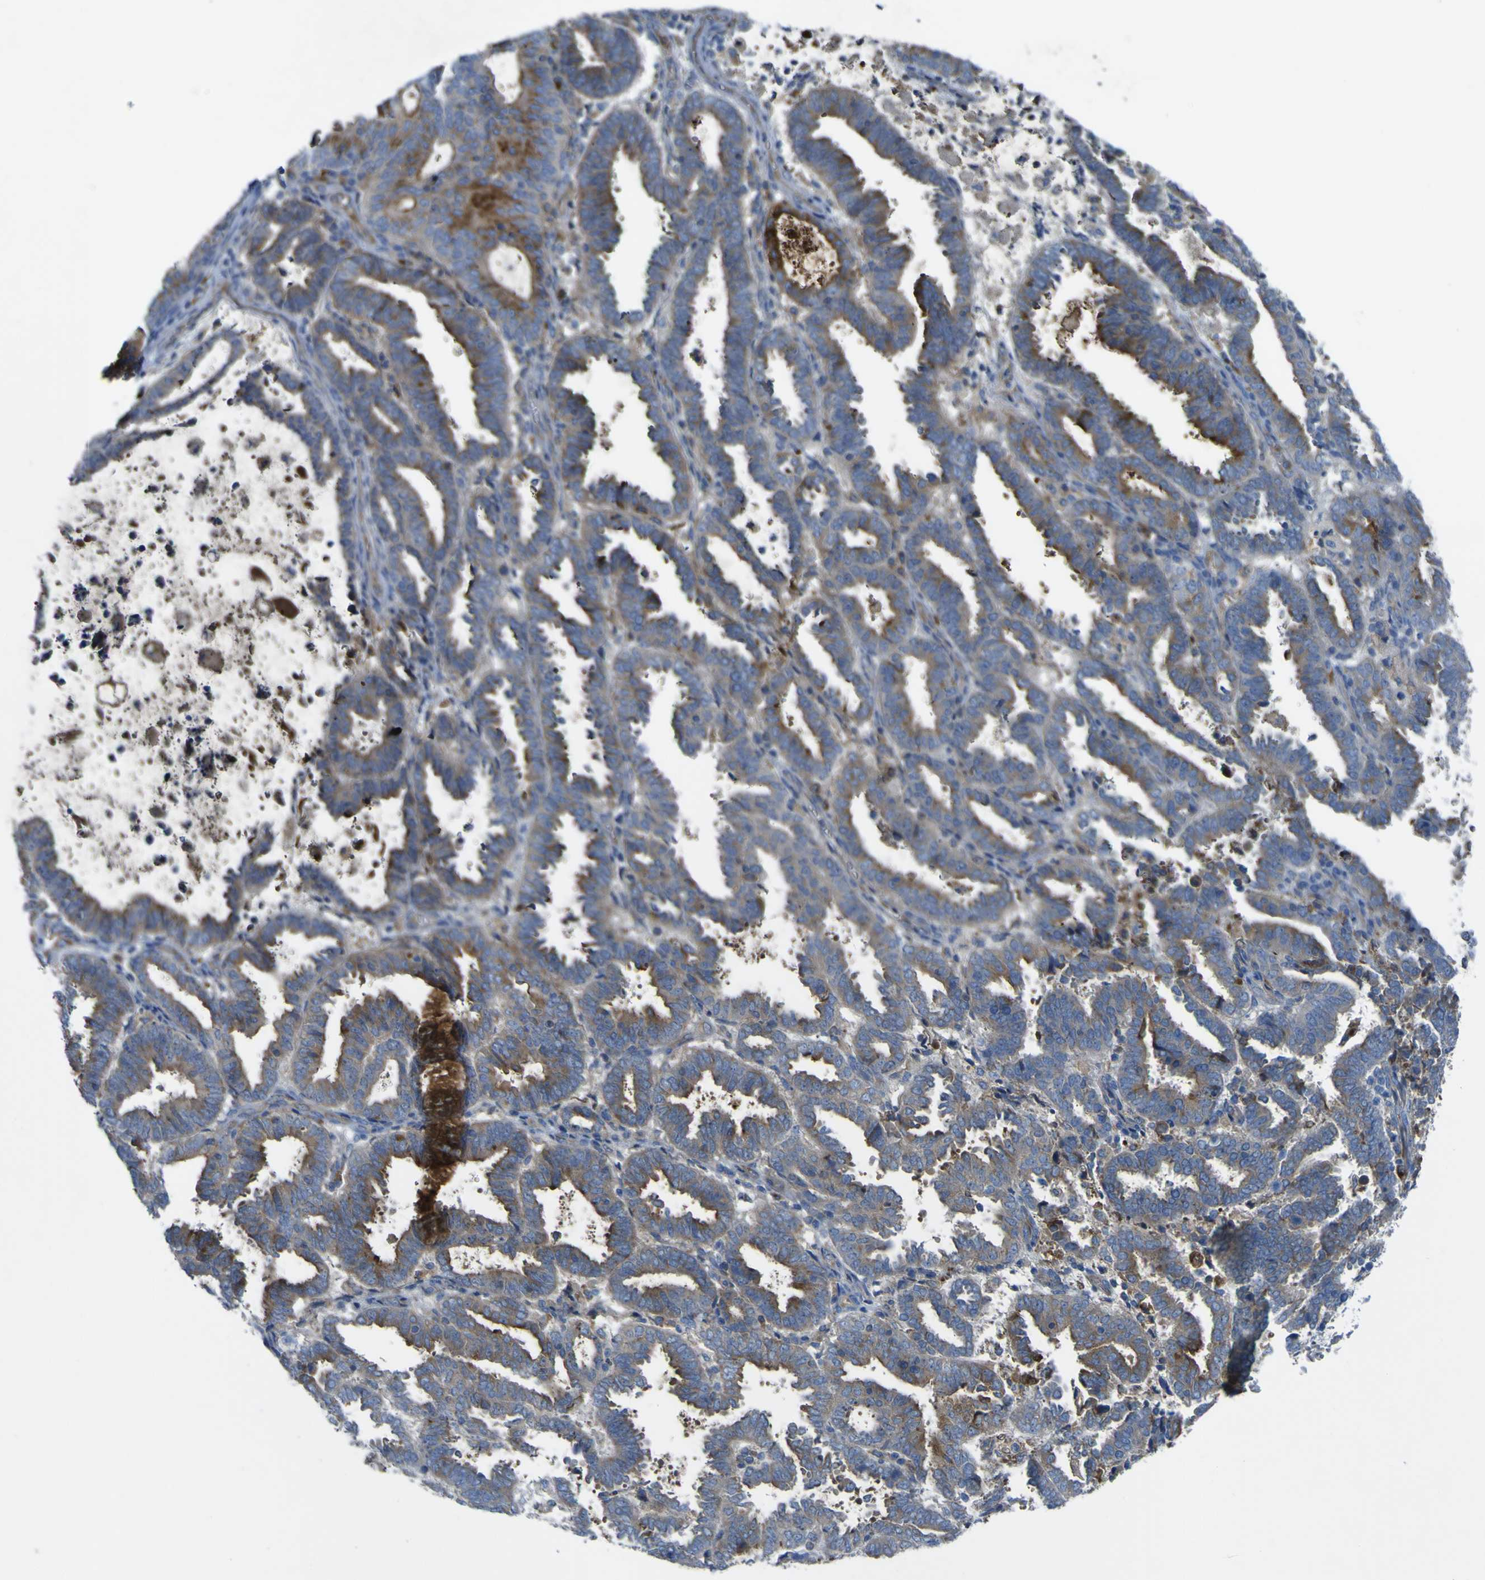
{"staining": {"intensity": "moderate", "quantity": "25%-75%", "location": "cytoplasmic/membranous"}, "tissue": "endometrial cancer", "cell_type": "Tumor cells", "image_type": "cancer", "snomed": [{"axis": "morphology", "description": "Adenocarcinoma, NOS"}, {"axis": "topography", "description": "Uterus"}], "caption": "Protein expression analysis of human endometrial cancer reveals moderate cytoplasmic/membranous staining in about 25%-75% of tumor cells.", "gene": "CST3", "patient": {"sex": "female", "age": 83}}